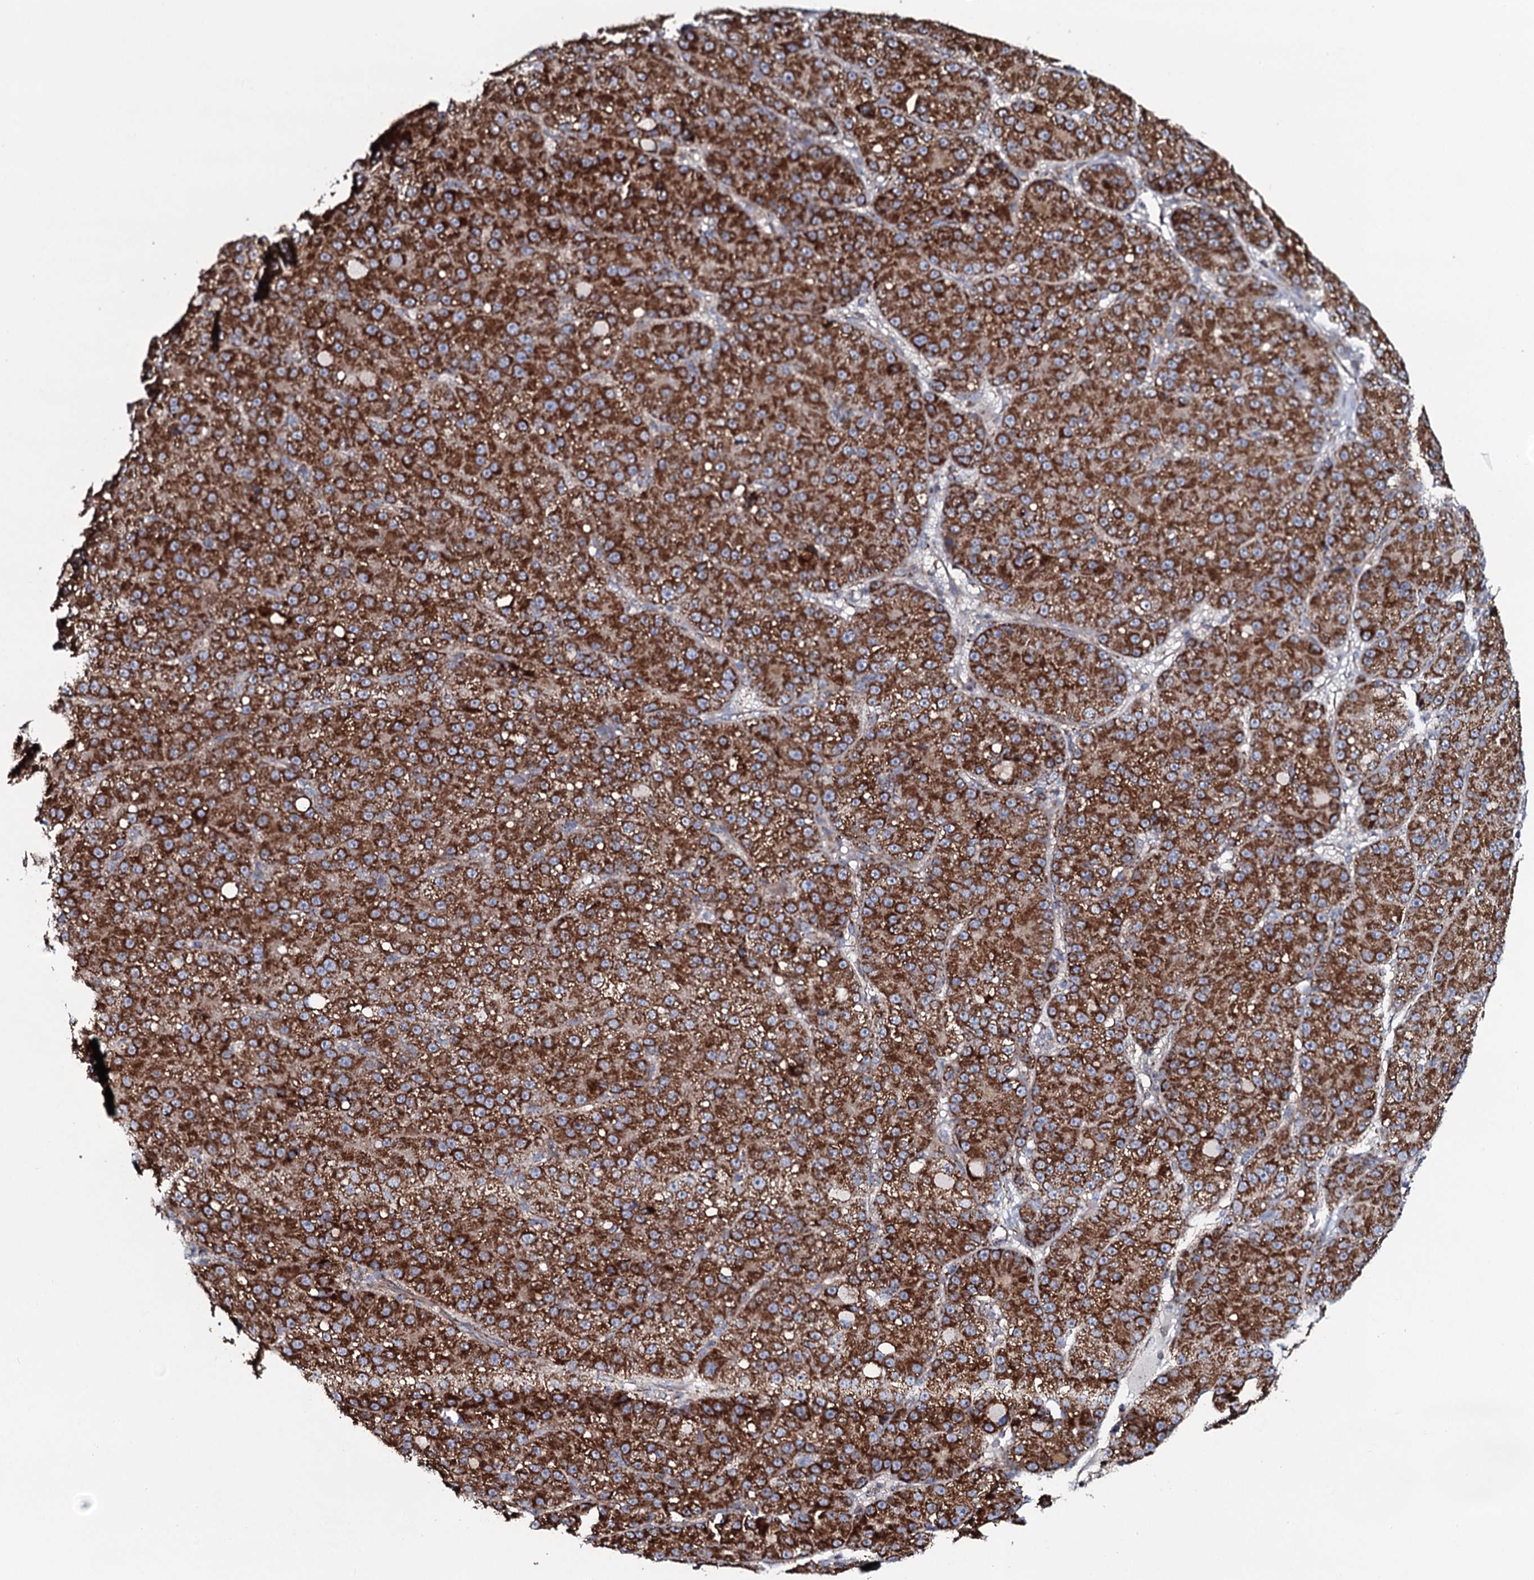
{"staining": {"intensity": "strong", "quantity": ">75%", "location": "cytoplasmic/membranous"}, "tissue": "liver cancer", "cell_type": "Tumor cells", "image_type": "cancer", "snomed": [{"axis": "morphology", "description": "Carcinoma, Hepatocellular, NOS"}, {"axis": "topography", "description": "Liver"}], "caption": "Immunohistochemistry (IHC) photomicrograph of hepatocellular carcinoma (liver) stained for a protein (brown), which exhibits high levels of strong cytoplasmic/membranous positivity in about >75% of tumor cells.", "gene": "EVC2", "patient": {"sex": "male", "age": 67}}